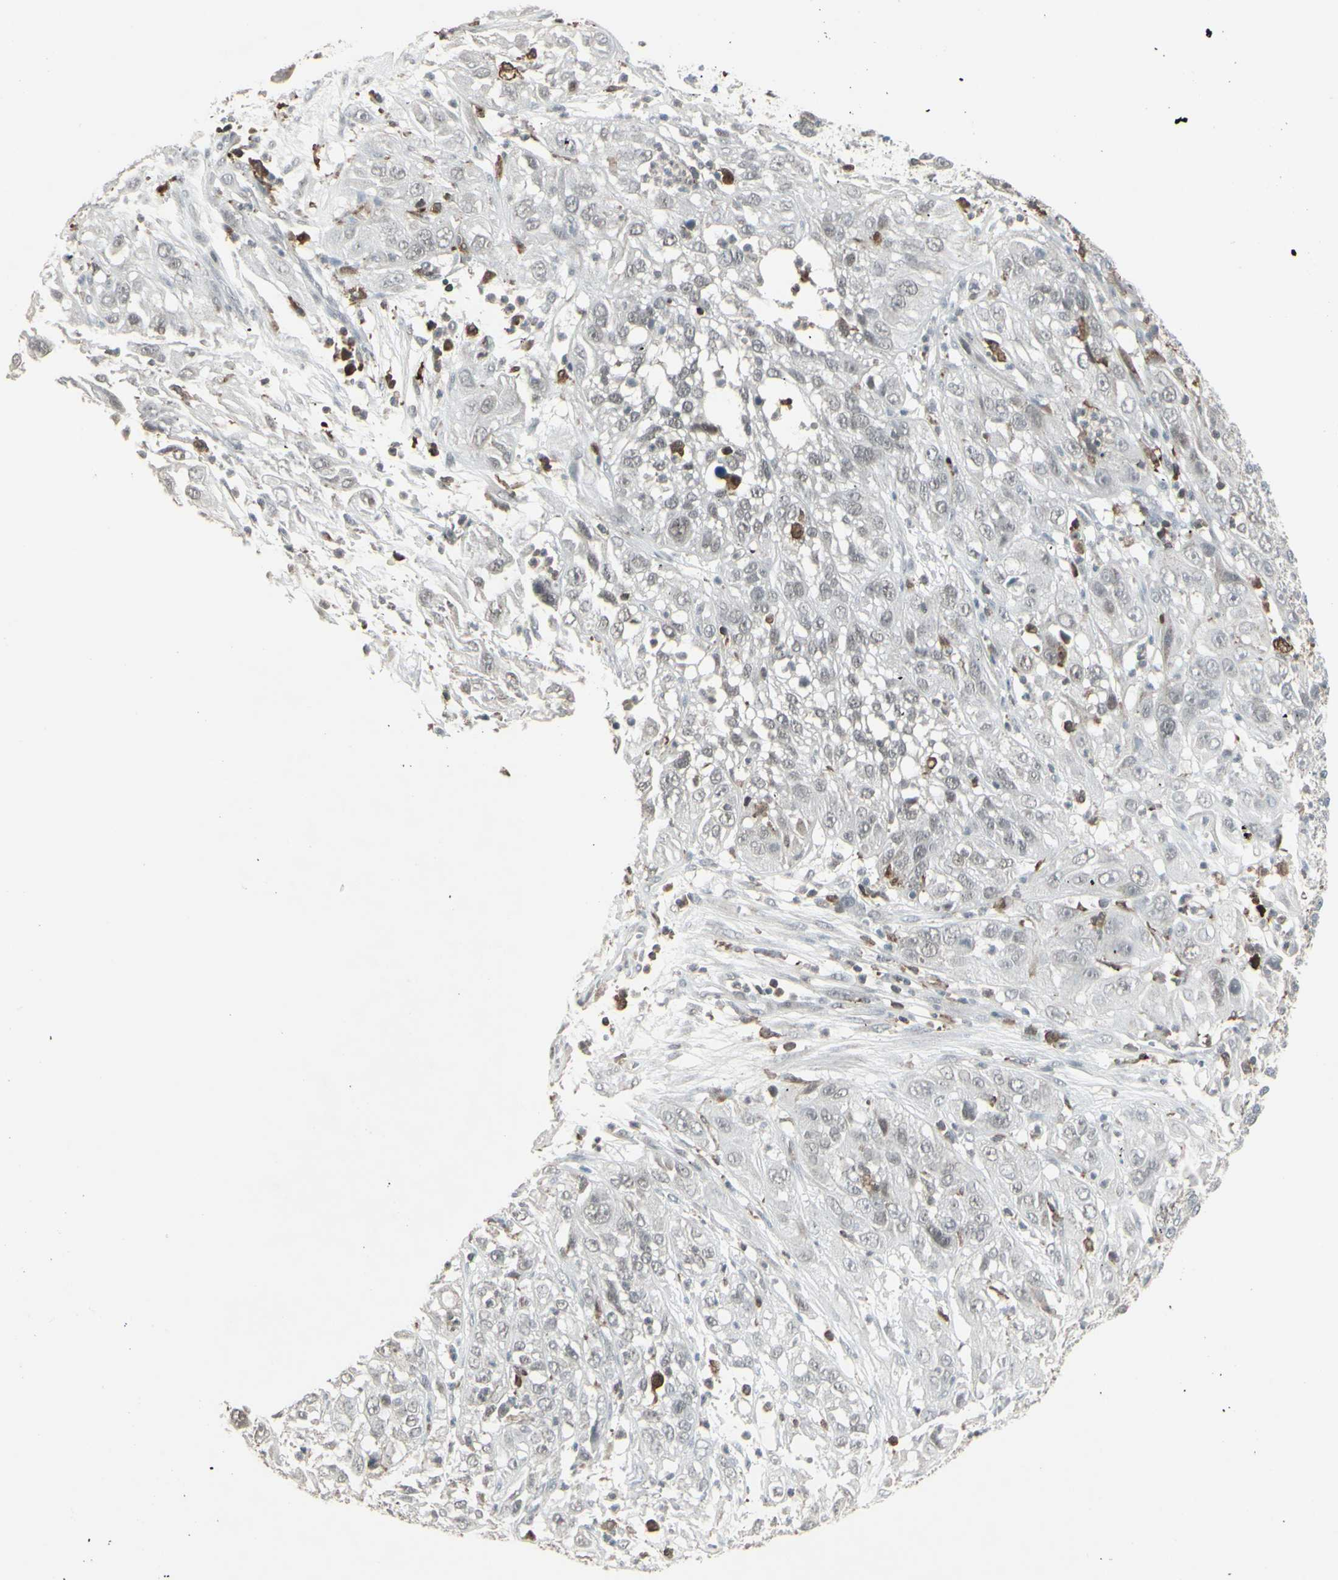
{"staining": {"intensity": "negative", "quantity": "none", "location": "none"}, "tissue": "cervical cancer", "cell_type": "Tumor cells", "image_type": "cancer", "snomed": [{"axis": "morphology", "description": "Squamous cell carcinoma, NOS"}, {"axis": "topography", "description": "Cervix"}], "caption": "Tumor cells show no significant protein positivity in cervical cancer.", "gene": "SAMSN1", "patient": {"sex": "female", "age": 32}}